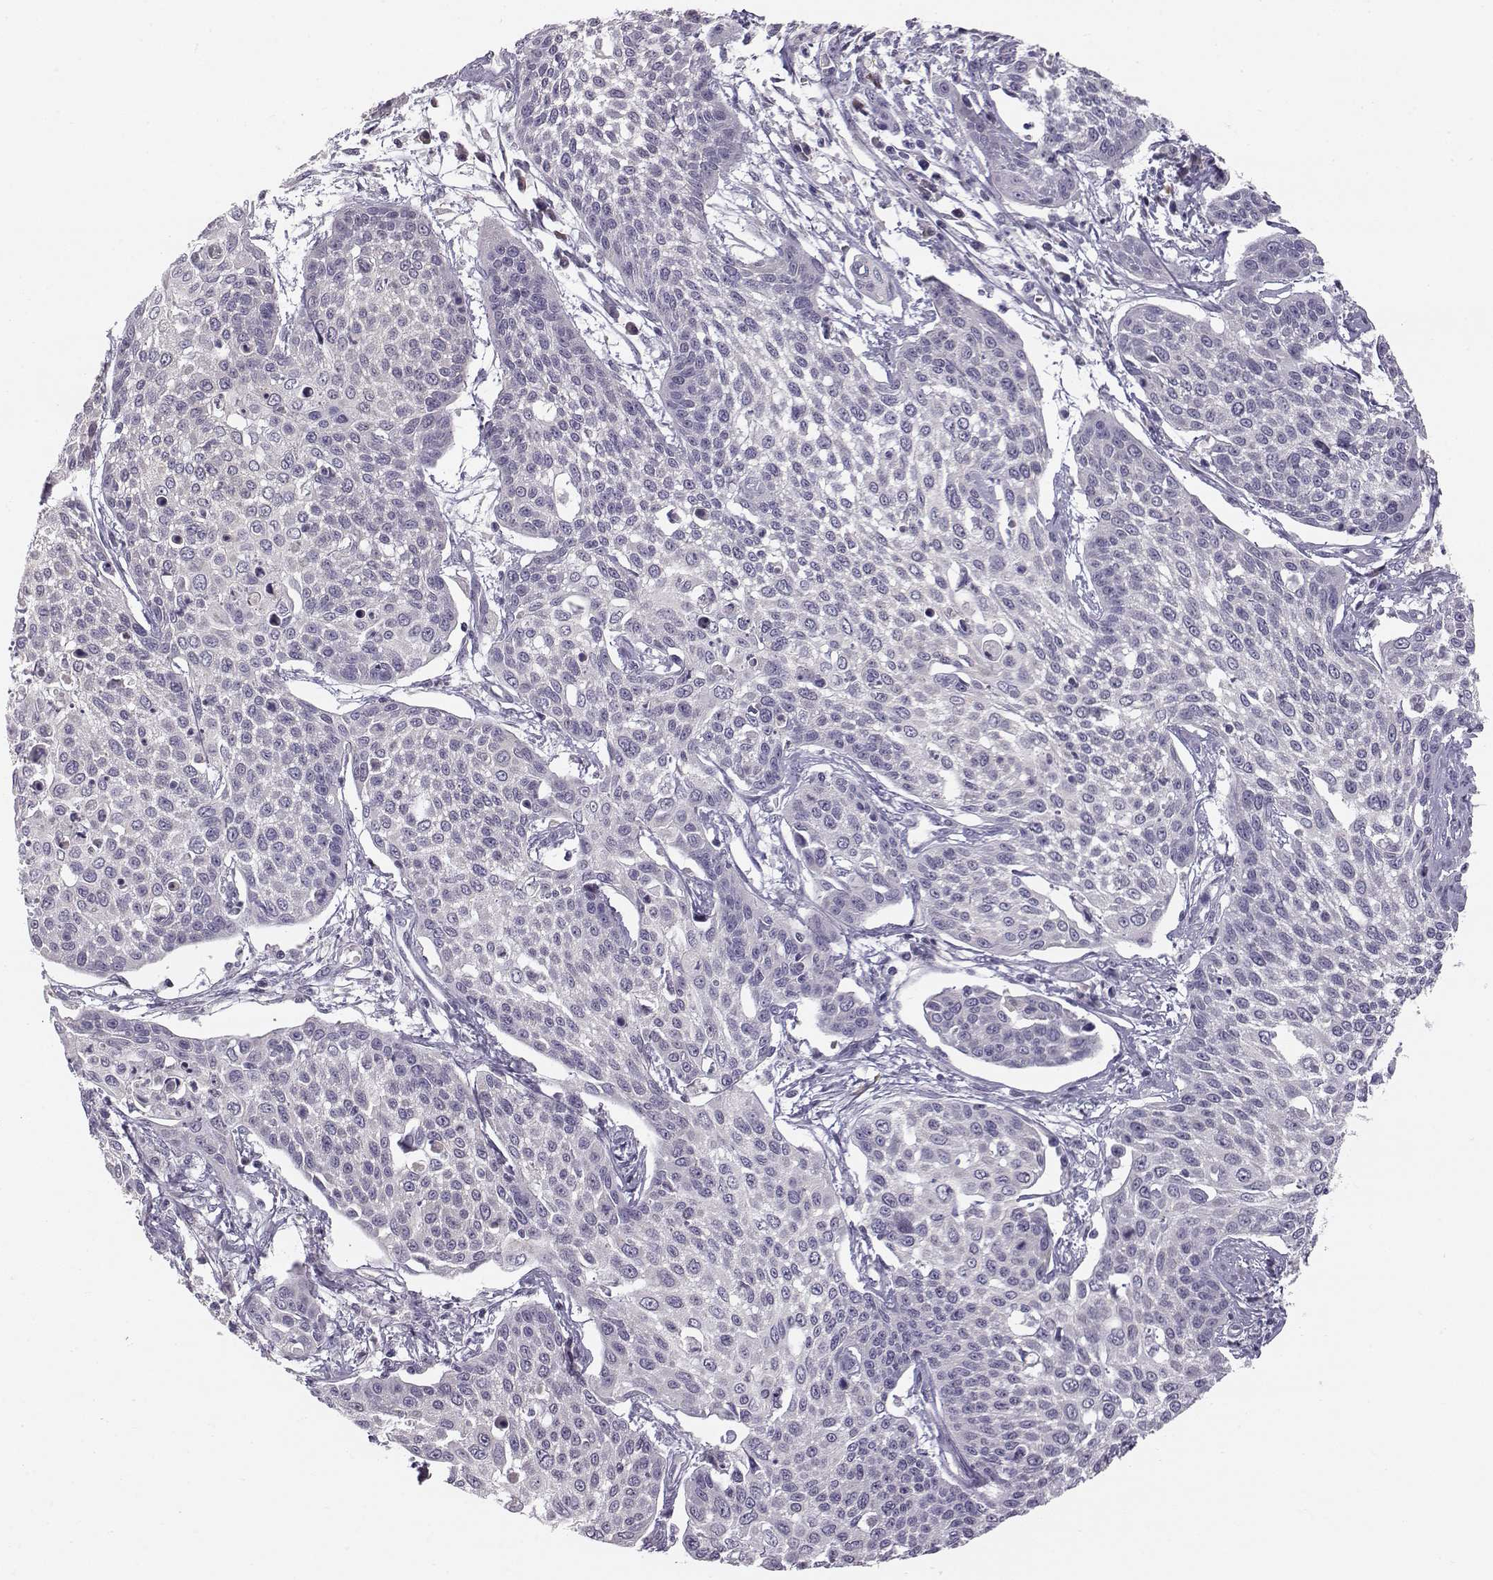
{"staining": {"intensity": "negative", "quantity": "none", "location": "none"}, "tissue": "cervical cancer", "cell_type": "Tumor cells", "image_type": "cancer", "snomed": [{"axis": "morphology", "description": "Squamous cell carcinoma, NOS"}, {"axis": "topography", "description": "Cervix"}], "caption": "DAB immunohistochemical staining of cervical cancer (squamous cell carcinoma) displays no significant staining in tumor cells.", "gene": "ACSL6", "patient": {"sex": "female", "age": 34}}